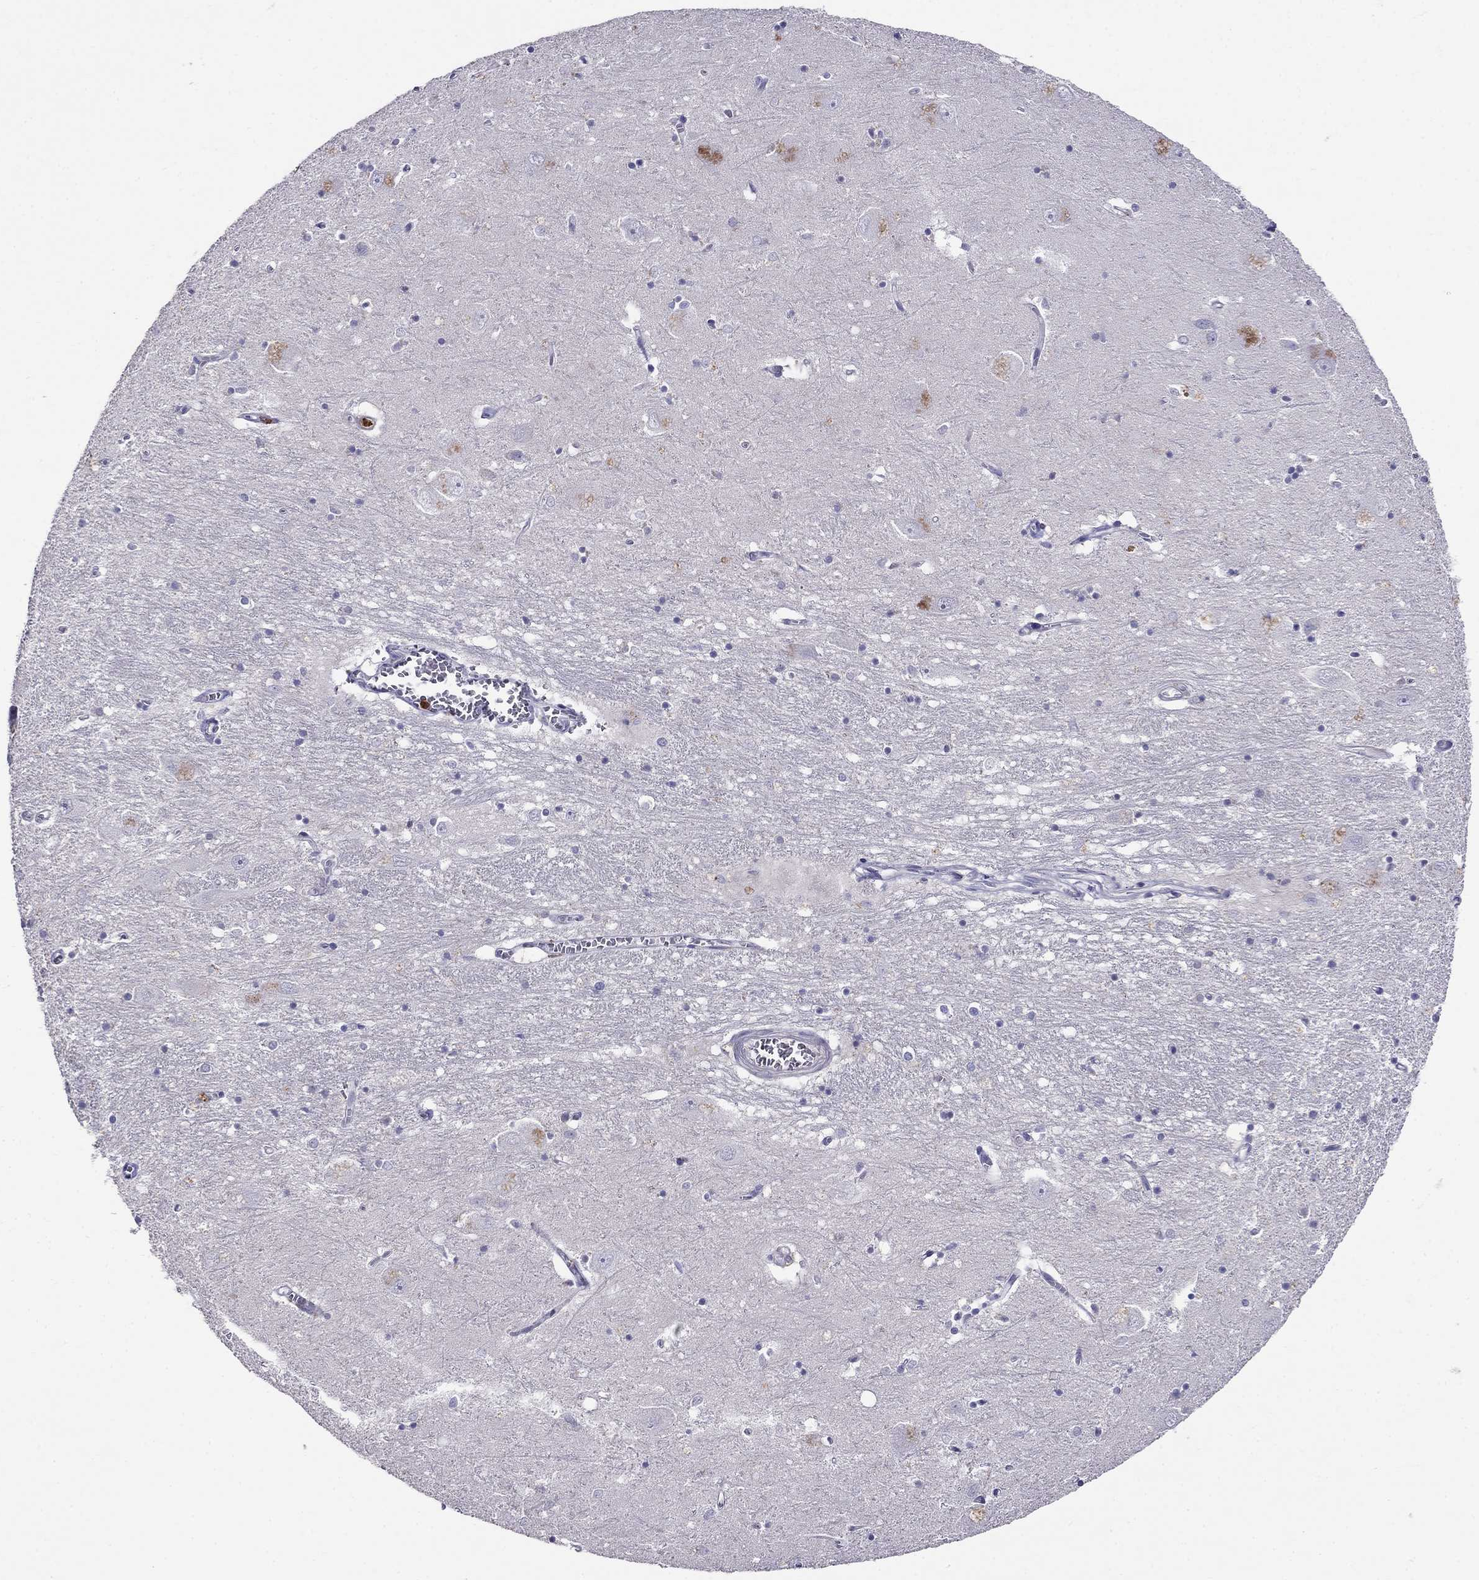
{"staining": {"intensity": "negative", "quantity": "none", "location": "none"}, "tissue": "caudate", "cell_type": "Glial cells", "image_type": "normal", "snomed": [{"axis": "morphology", "description": "Normal tissue, NOS"}, {"axis": "topography", "description": "Lateral ventricle wall"}], "caption": "Immunohistochemistry photomicrograph of benign caudate: caudate stained with DAB displays no significant protein expression in glial cells. The staining was performed using DAB to visualize the protein expression in brown, while the nuclei were stained in blue with hematoxylin (Magnification: 20x).", "gene": "SPINT4", "patient": {"sex": "male", "age": 54}}